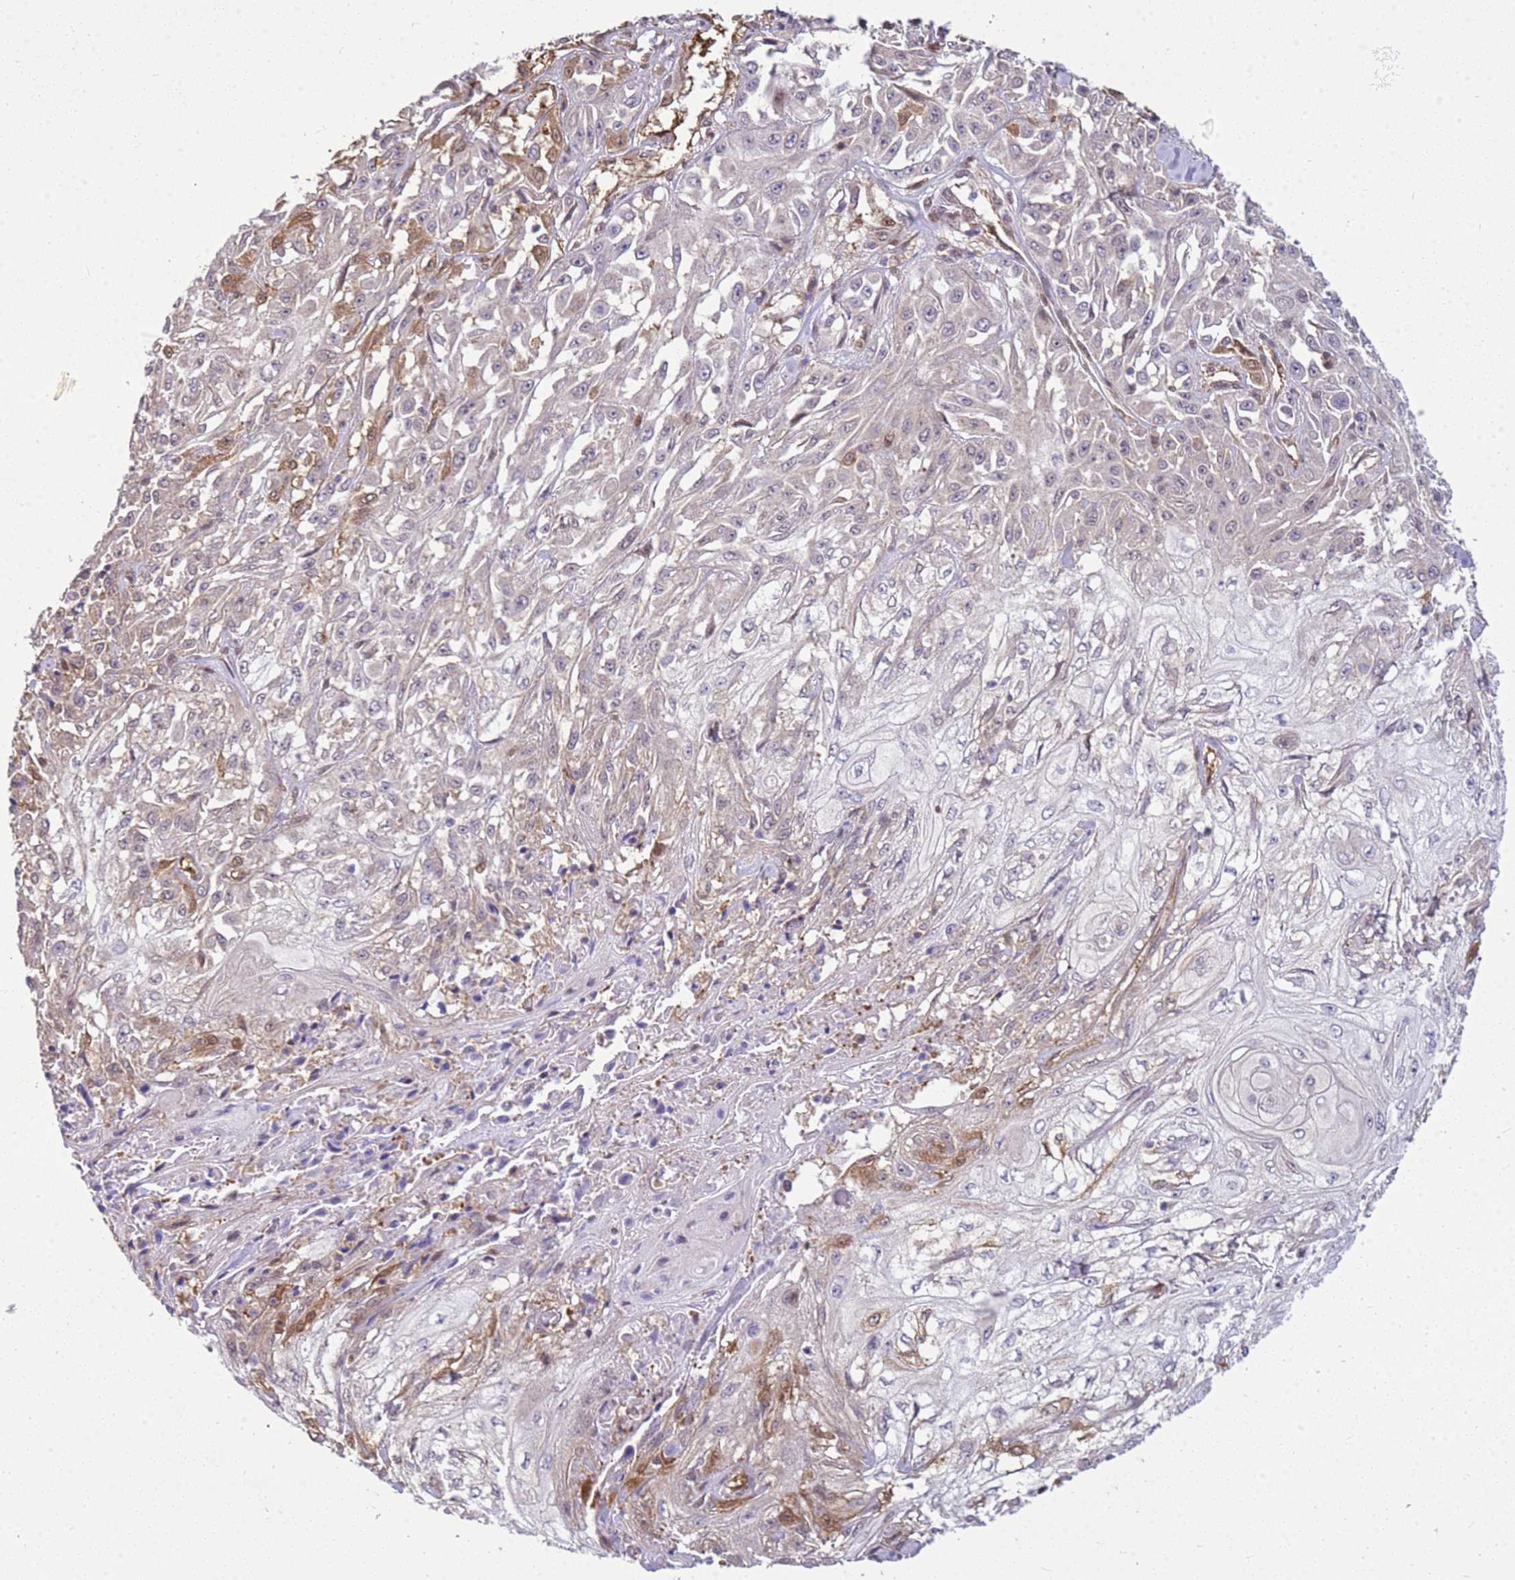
{"staining": {"intensity": "negative", "quantity": "none", "location": "none"}, "tissue": "skin cancer", "cell_type": "Tumor cells", "image_type": "cancer", "snomed": [{"axis": "morphology", "description": "Squamous cell carcinoma, NOS"}, {"axis": "morphology", "description": "Squamous cell carcinoma, metastatic, NOS"}, {"axis": "topography", "description": "Skin"}, {"axis": "topography", "description": "Lymph node"}], "caption": "A histopathology image of skin cancer stained for a protein reveals no brown staining in tumor cells. (Stains: DAB (3,3'-diaminobenzidine) immunohistochemistry (IHC) with hematoxylin counter stain, Microscopy: brightfield microscopy at high magnification).", "gene": "YWHAE", "patient": {"sex": "male", "age": 75}}